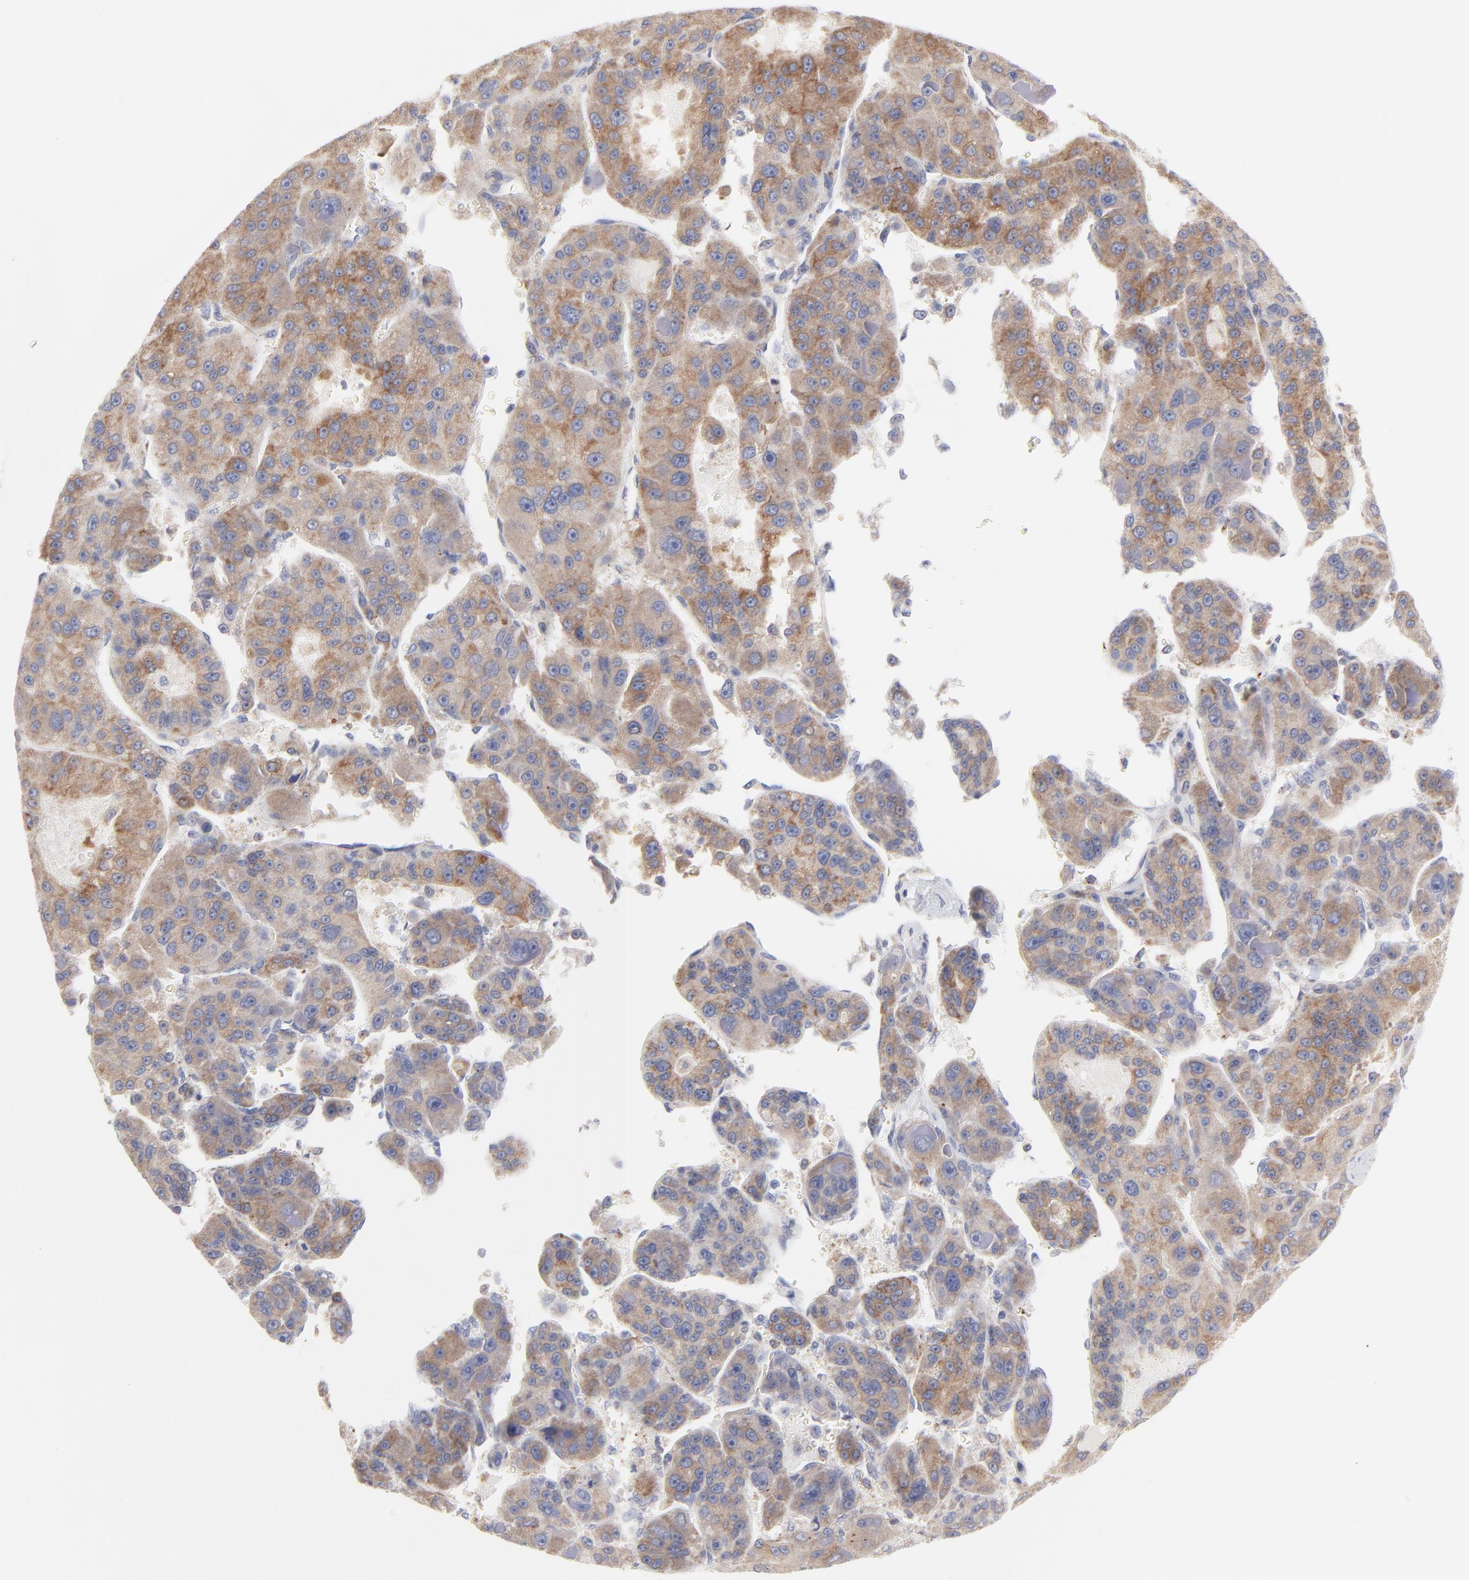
{"staining": {"intensity": "moderate", "quantity": ">75%", "location": "cytoplasmic/membranous"}, "tissue": "liver cancer", "cell_type": "Tumor cells", "image_type": "cancer", "snomed": [{"axis": "morphology", "description": "Carcinoma, Hepatocellular, NOS"}, {"axis": "topography", "description": "Liver"}], "caption": "Protein expression analysis of human hepatocellular carcinoma (liver) reveals moderate cytoplasmic/membranous expression in about >75% of tumor cells.", "gene": "TRIM22", "patient": {"sex": "male", "age": 76}}